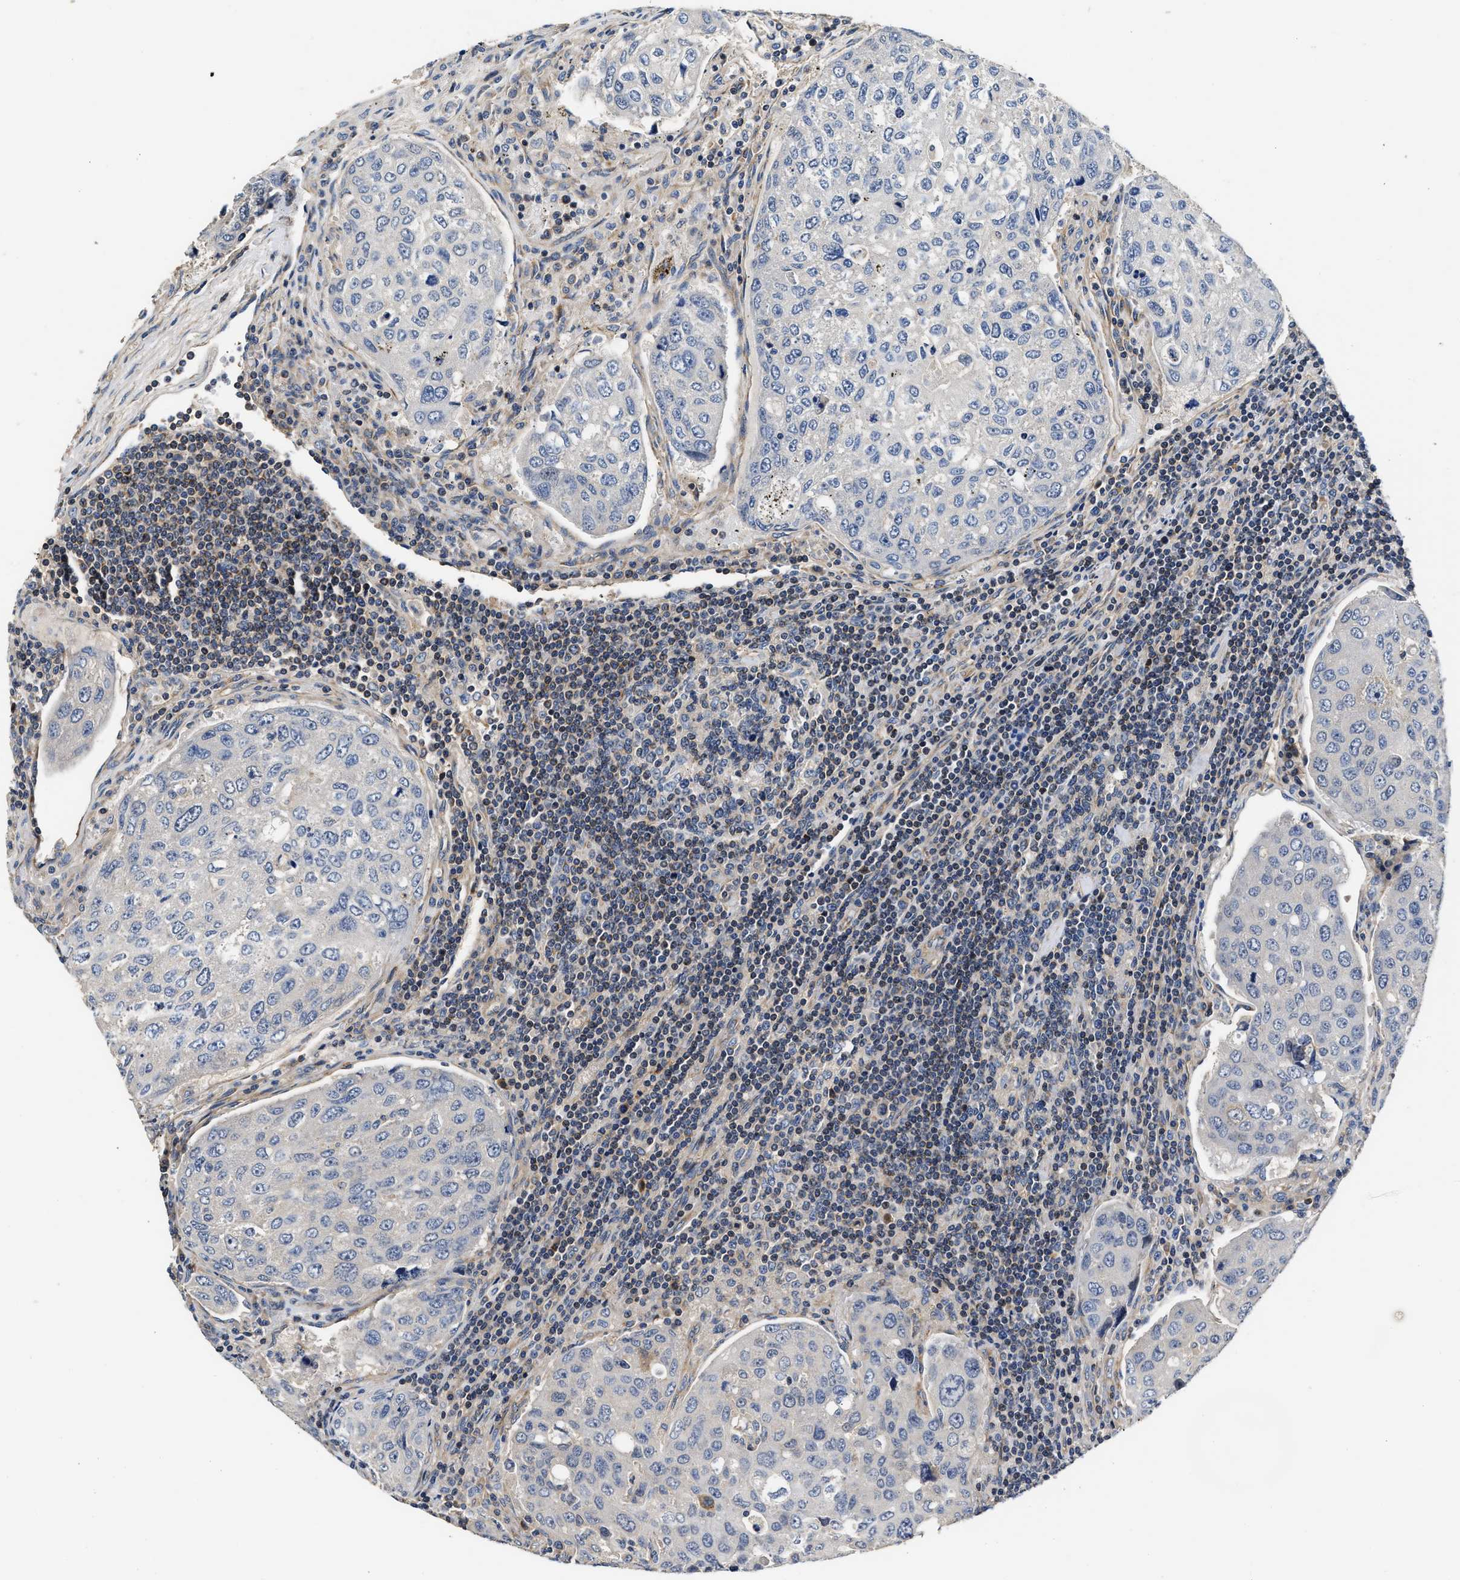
{"staining": {"intensity": "negative", "quantity": "none", "location": "none"}, "tissue": "urothelial cancer", "cell_type": "Tumor cells", "image_type": "cancer", "snomed": [{"axis": "morphology", "description": "Urothelial carcinoma, High grade"}, {"axis": "topography", "description": "Lymph node"}, {"axis": "topography", "description": "Urinary bladder"}], "caption": "A photomicrograph of urothelial carcinoma (high-grade) stained for a protein shows no brown staining in tumor cells. Brightfield microscopy of immunohistochemistry stained with DAB (3,3'-diaminobenzidine) (brown) and hematoxylin (blue), captured at high magnification.", "gene": "TEX2", "patient": {"sex": "male", "age": 51}}